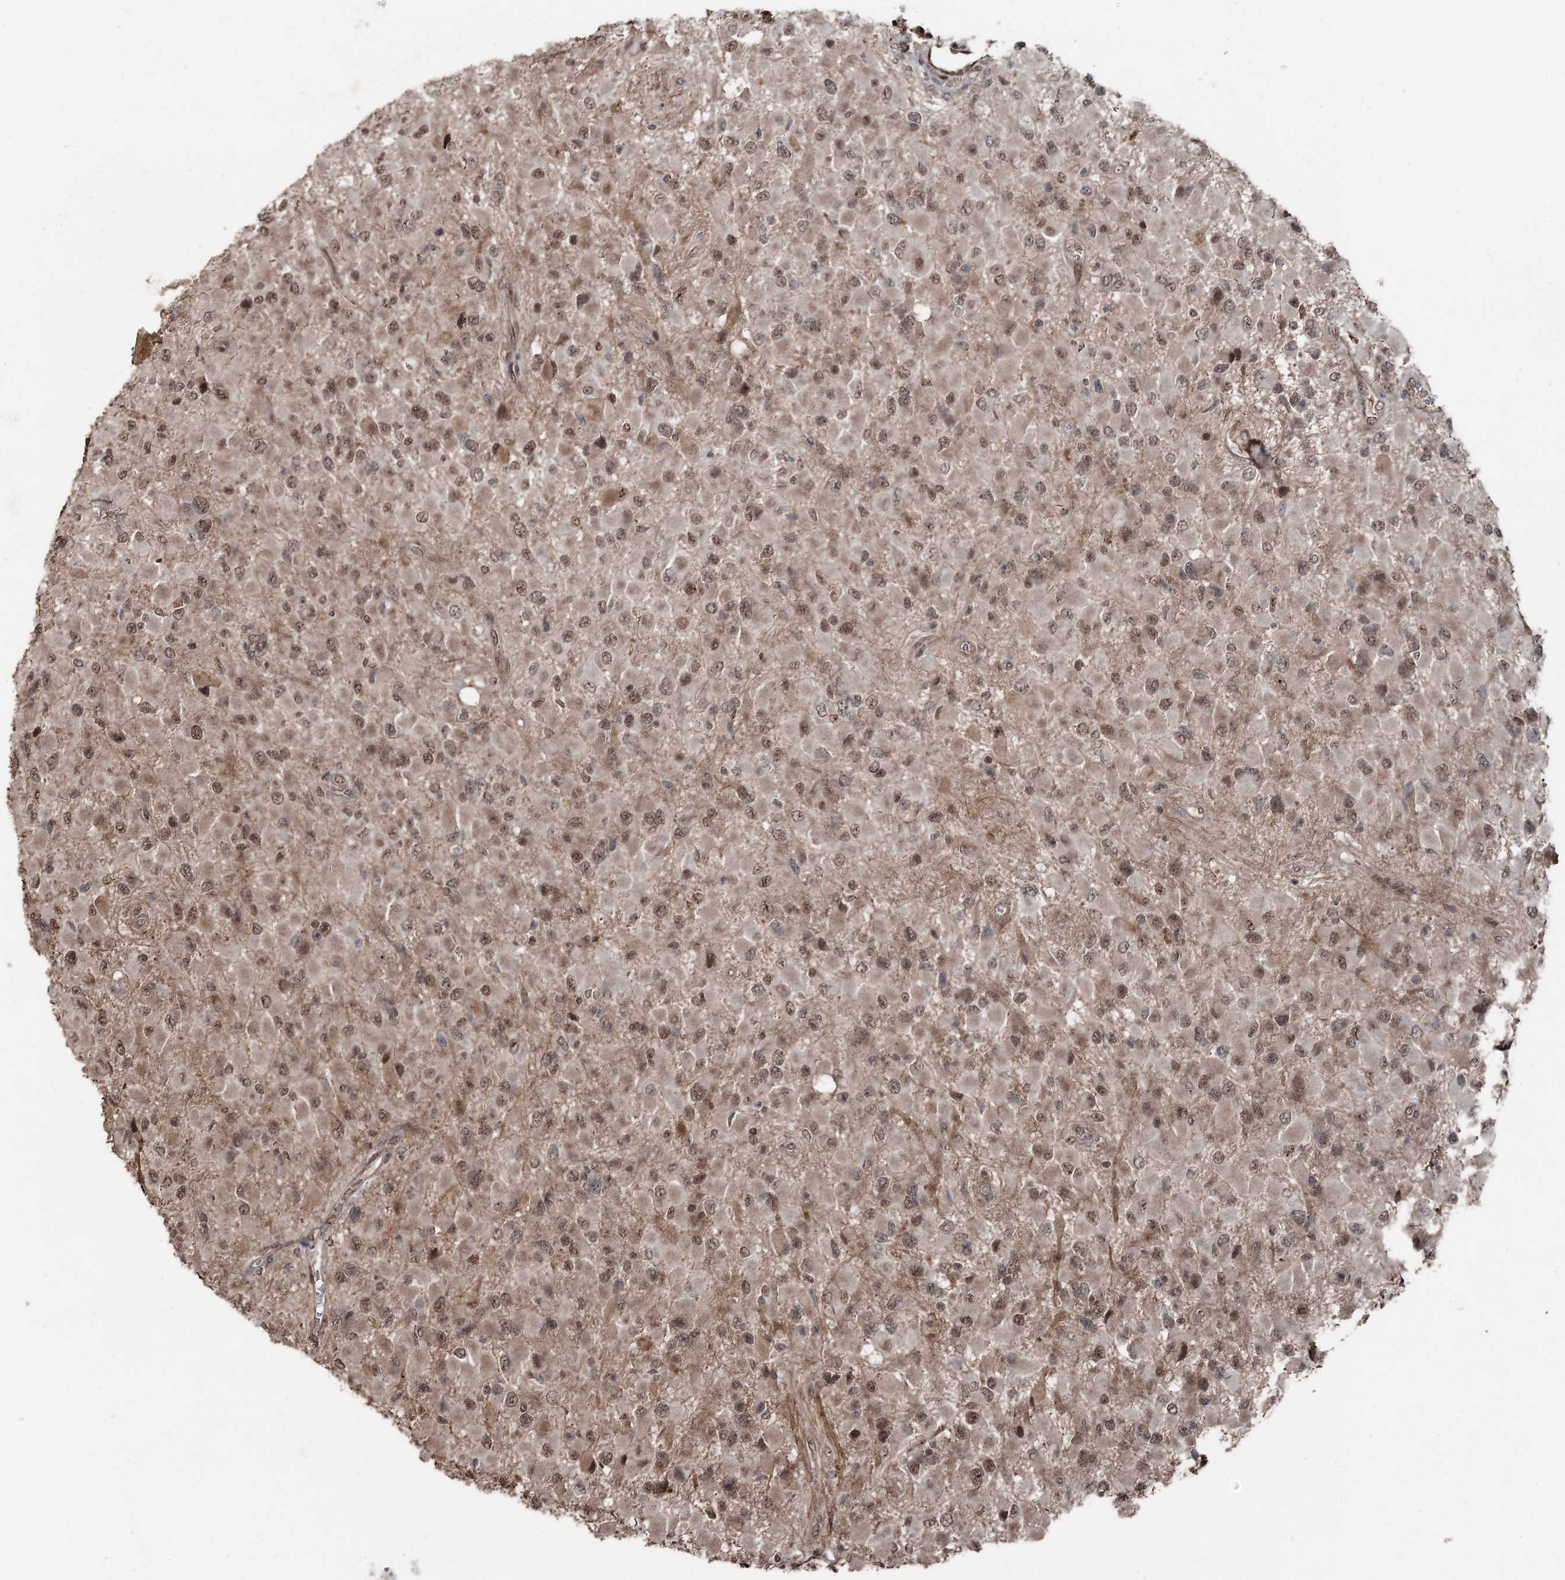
{"staining": {"intensity": "moderate", "quantity": ">75%", "location": "nuclear"}, "tissue": "glioma", "cell_type": "Tumor cells", "image_type": "cancer", "snomed": [{"axis": "morphology", "description": "Glioma, malignant, High grade"}, {"axis": "topography", "description": "Brain"}], "caption": "IHC (DAB) staining of human glioma reveals moderate nuclear protein expression in about >75% of tumor cells. The protein of interest is shown in brown color, while the nuclei are stained blue.", "gene": "CCDC82", "patient": {"sex": "male", "age": 53}}